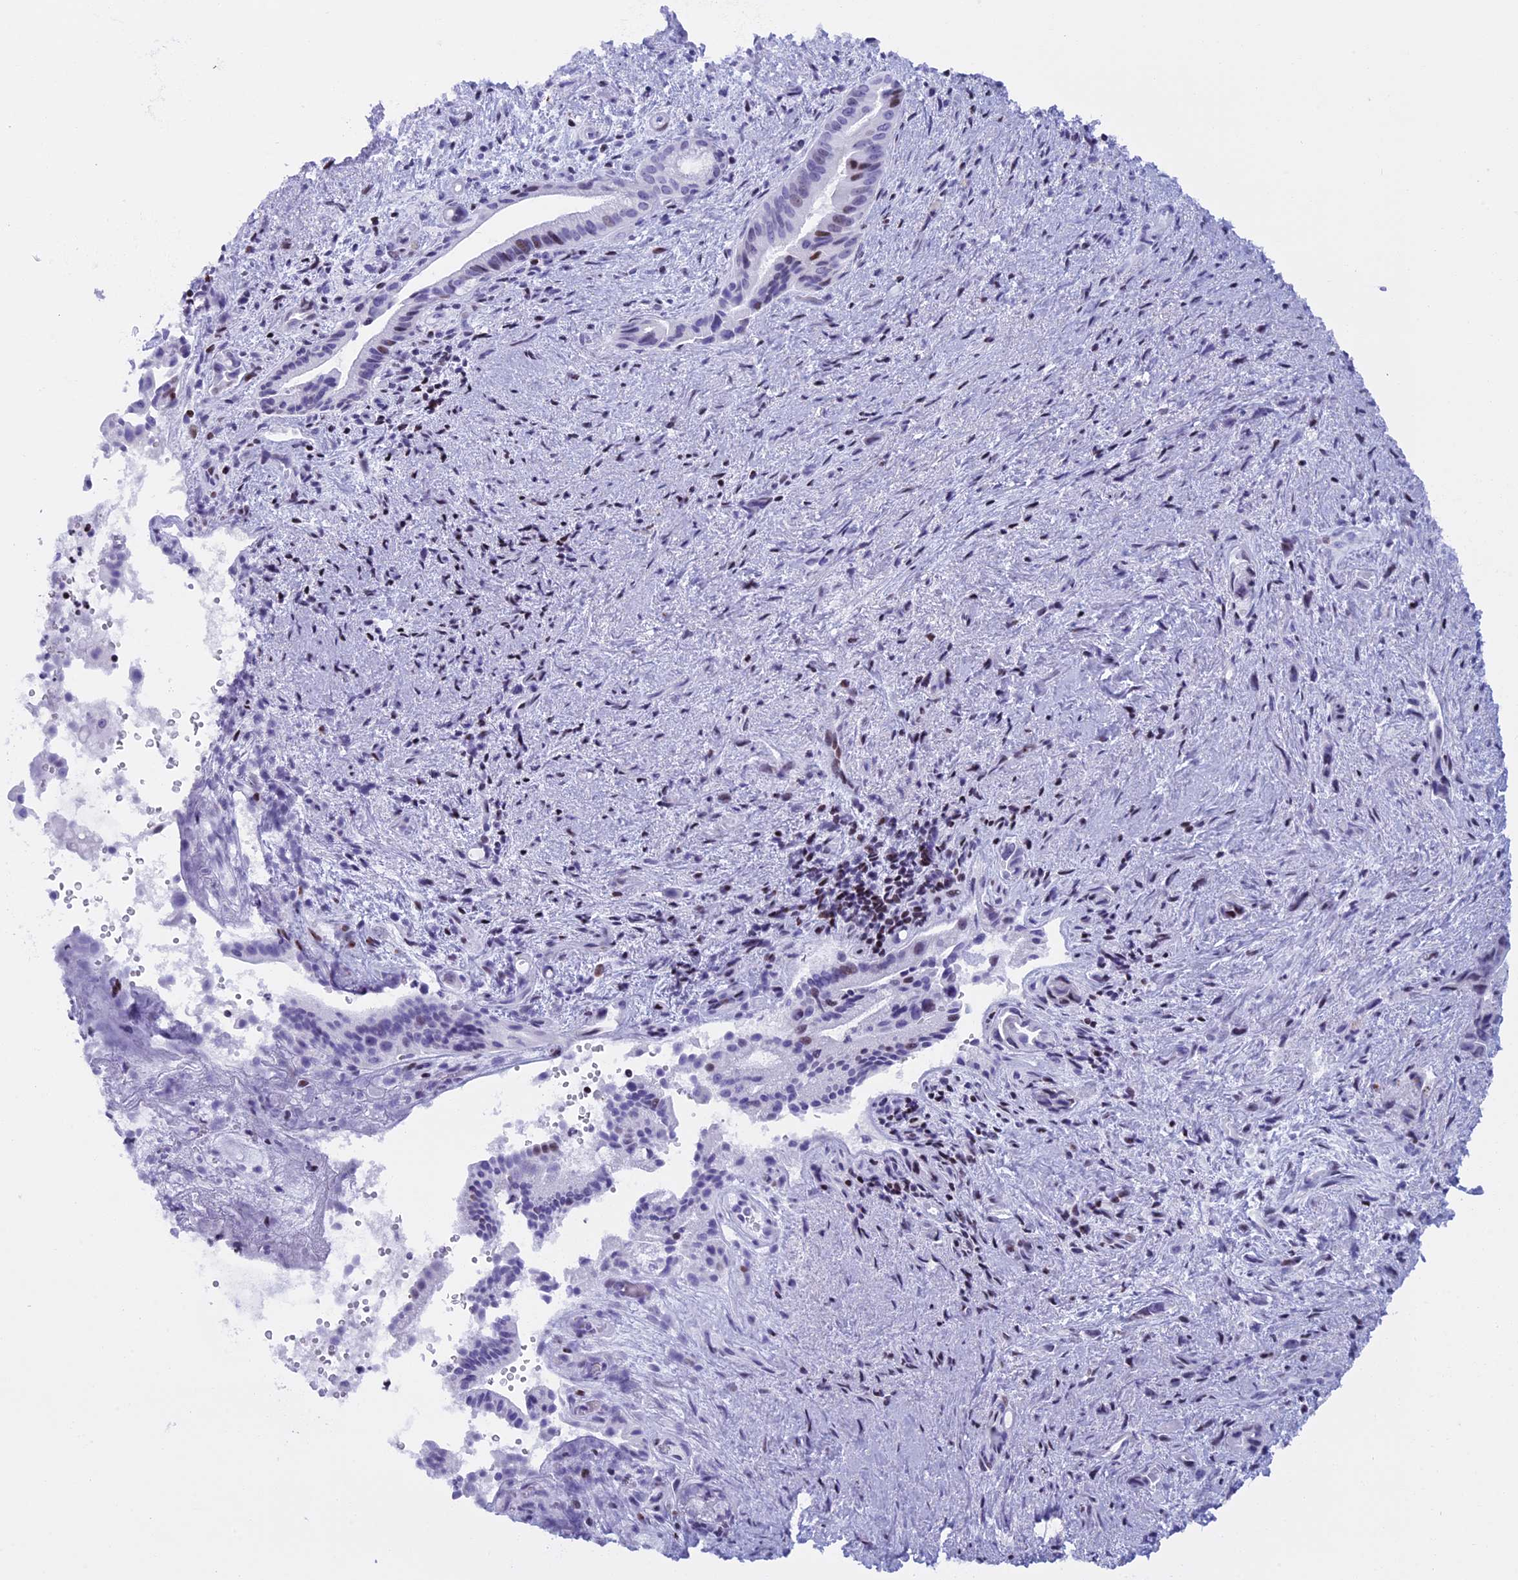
{"staining": {"intensity": "negative", "quantity": "none", "location": "none"}, "tissue": "pancreatic cancer", "cell_type": "Tumor cells", "image_type": "cancer", "snomed": [{"axis": "morphology", "description": "Adenocarcinoma, NOS"}, {"axis": "topography", "description": "Pancreas"}], "caption": "Pancreatic adenocarcinoma stained for a protein using IHC shows no staining tumor cells.", "gene": "KCTD21", "patient": {"sex": "female", "age": 77}}